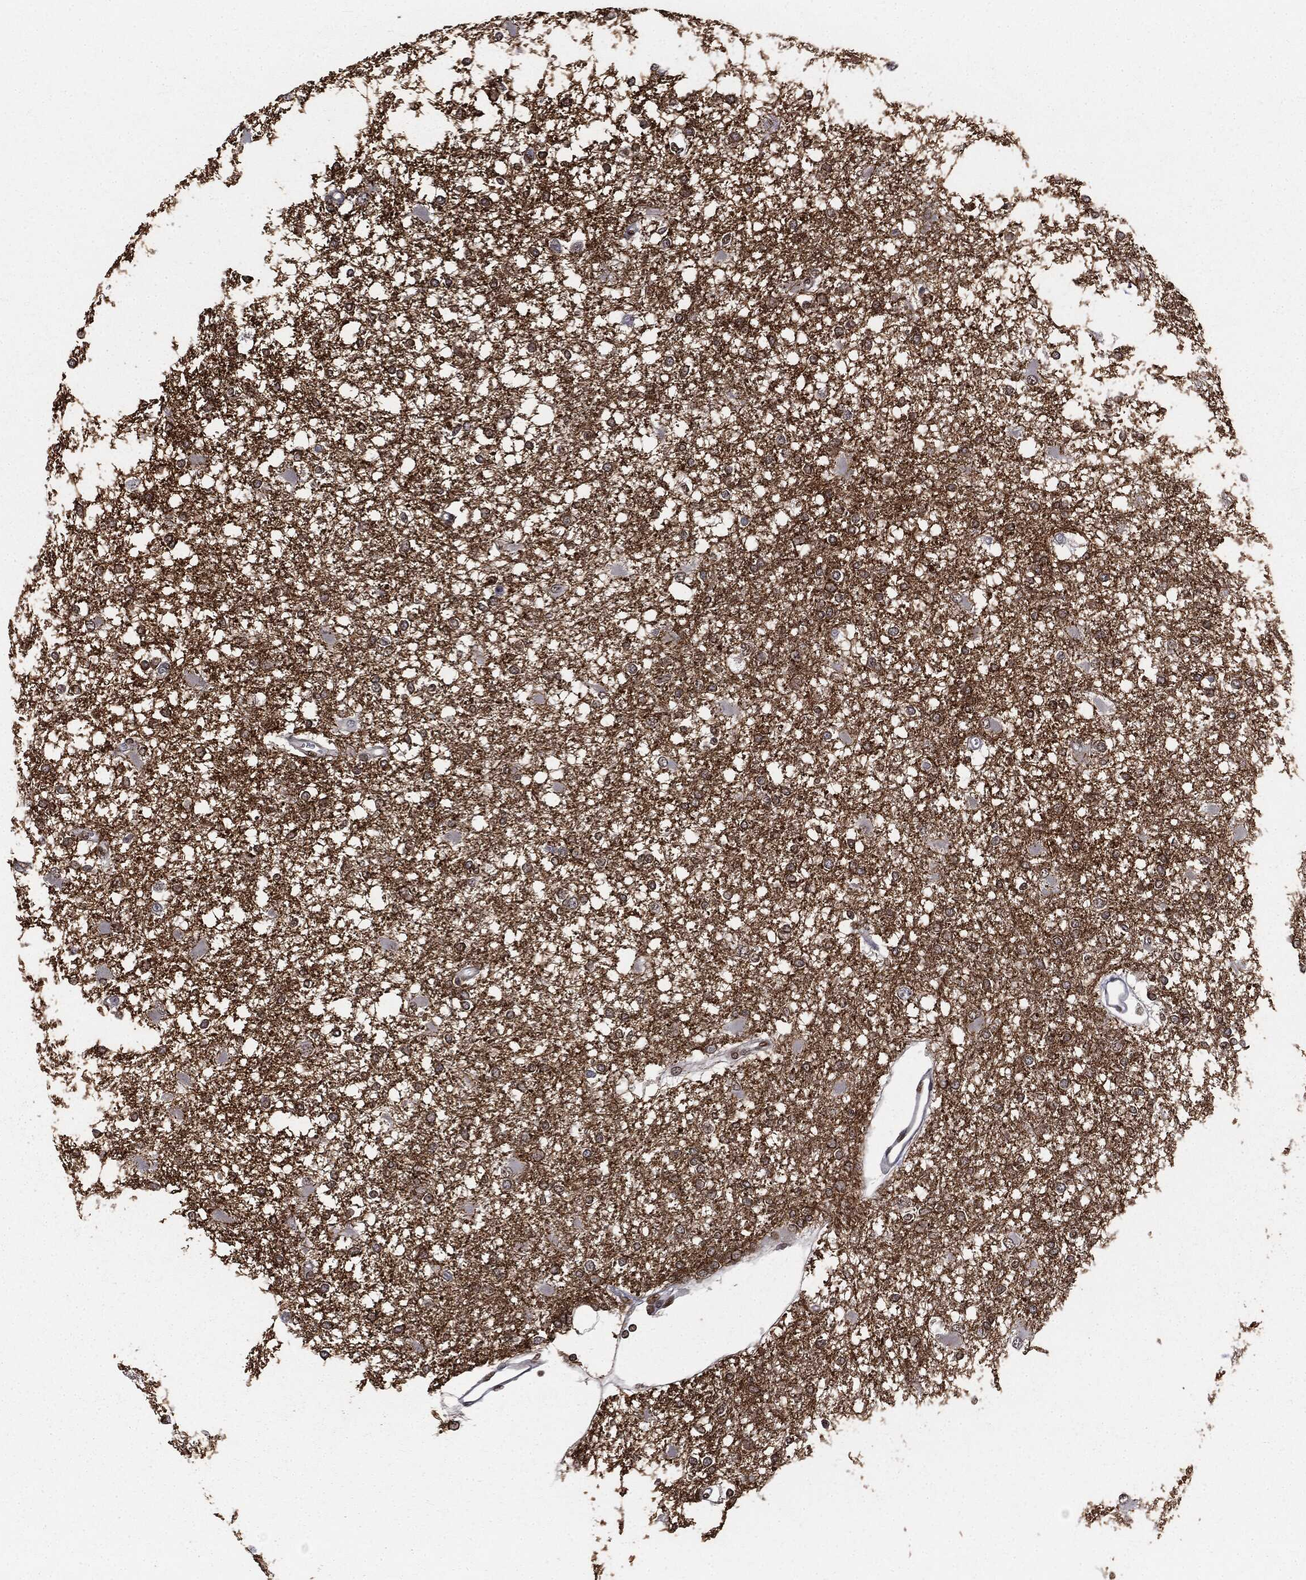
{"staining": {"intensity": "negative", "quantity": "none", "location": "none"}, "tissue": "glioma", "cell_type": "Tumor cells", "image_type": "cancer", "snomed": [{"axis": "morphology", "description": "Glioma, malignant, High grade"}, {"axis": "topography", "description": "Cerebral cortex"}], "caption": "Protein analysis of glioma displays no significant expression in tumor cells. Brightfield microscopy of immunohistochemistry stained with DAB (brown) and hematoxylin (blue), captured at high magnification.", "gene": "DPH2", "patient": {"sex": "male", "age": 79}}